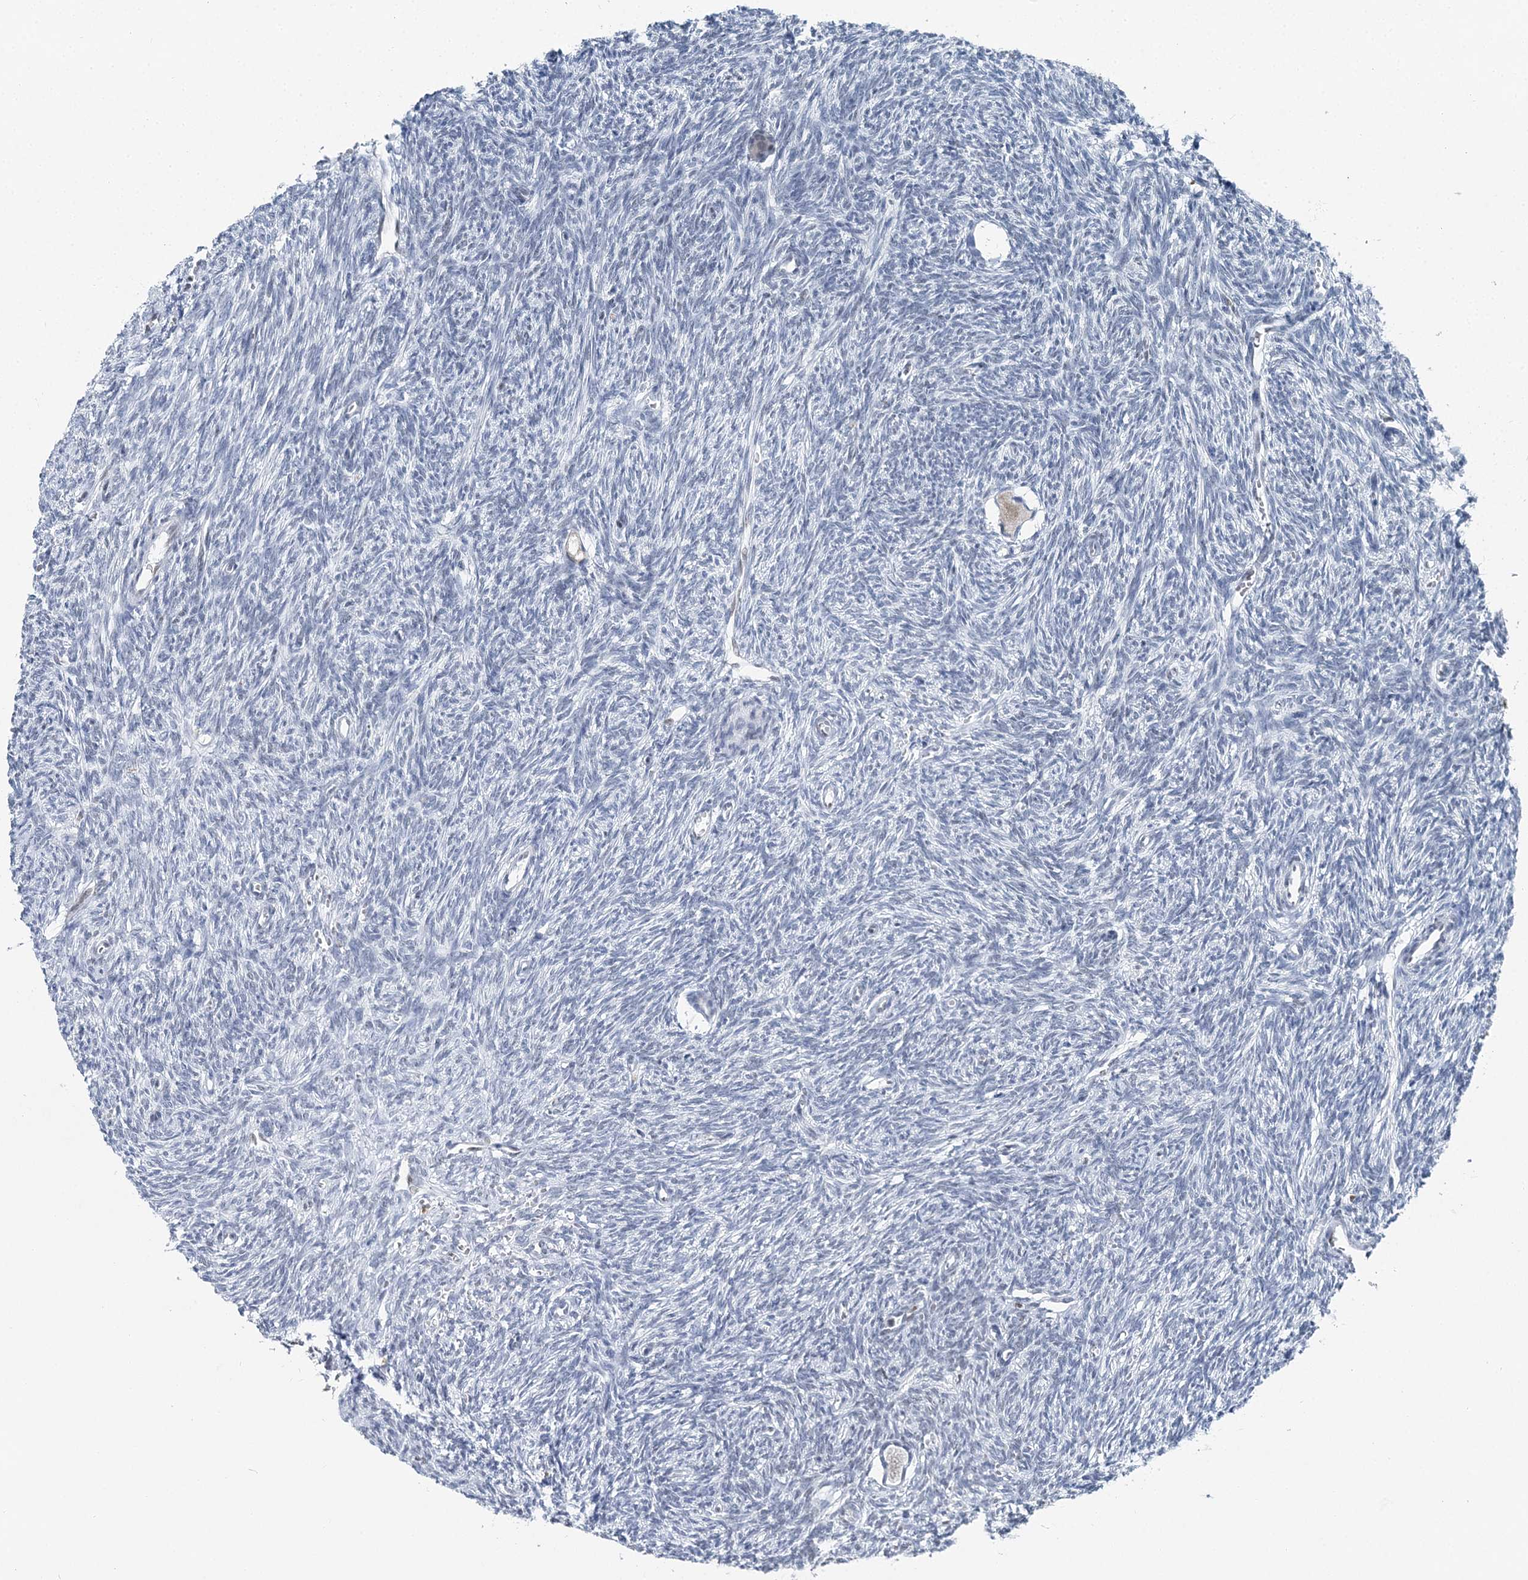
{"staining": {"intensity": "weak", "quantity": "<25%", "location": "cytoplasmic/membranous"}, "tissue": "ovary", "cell_type": "Follicle cells", "image_type": "normal", "snomed": [{"axis": "morphology", "description": "Normal tissue, NOS"}, {"axis": "topography", "description": "Ovary"}], "caption": "Photomicrograph shows no significant protein expression in follicle cells of normal ovary.", "gene": "HAT1", "patient": {"sex": "female", "age": 27}}